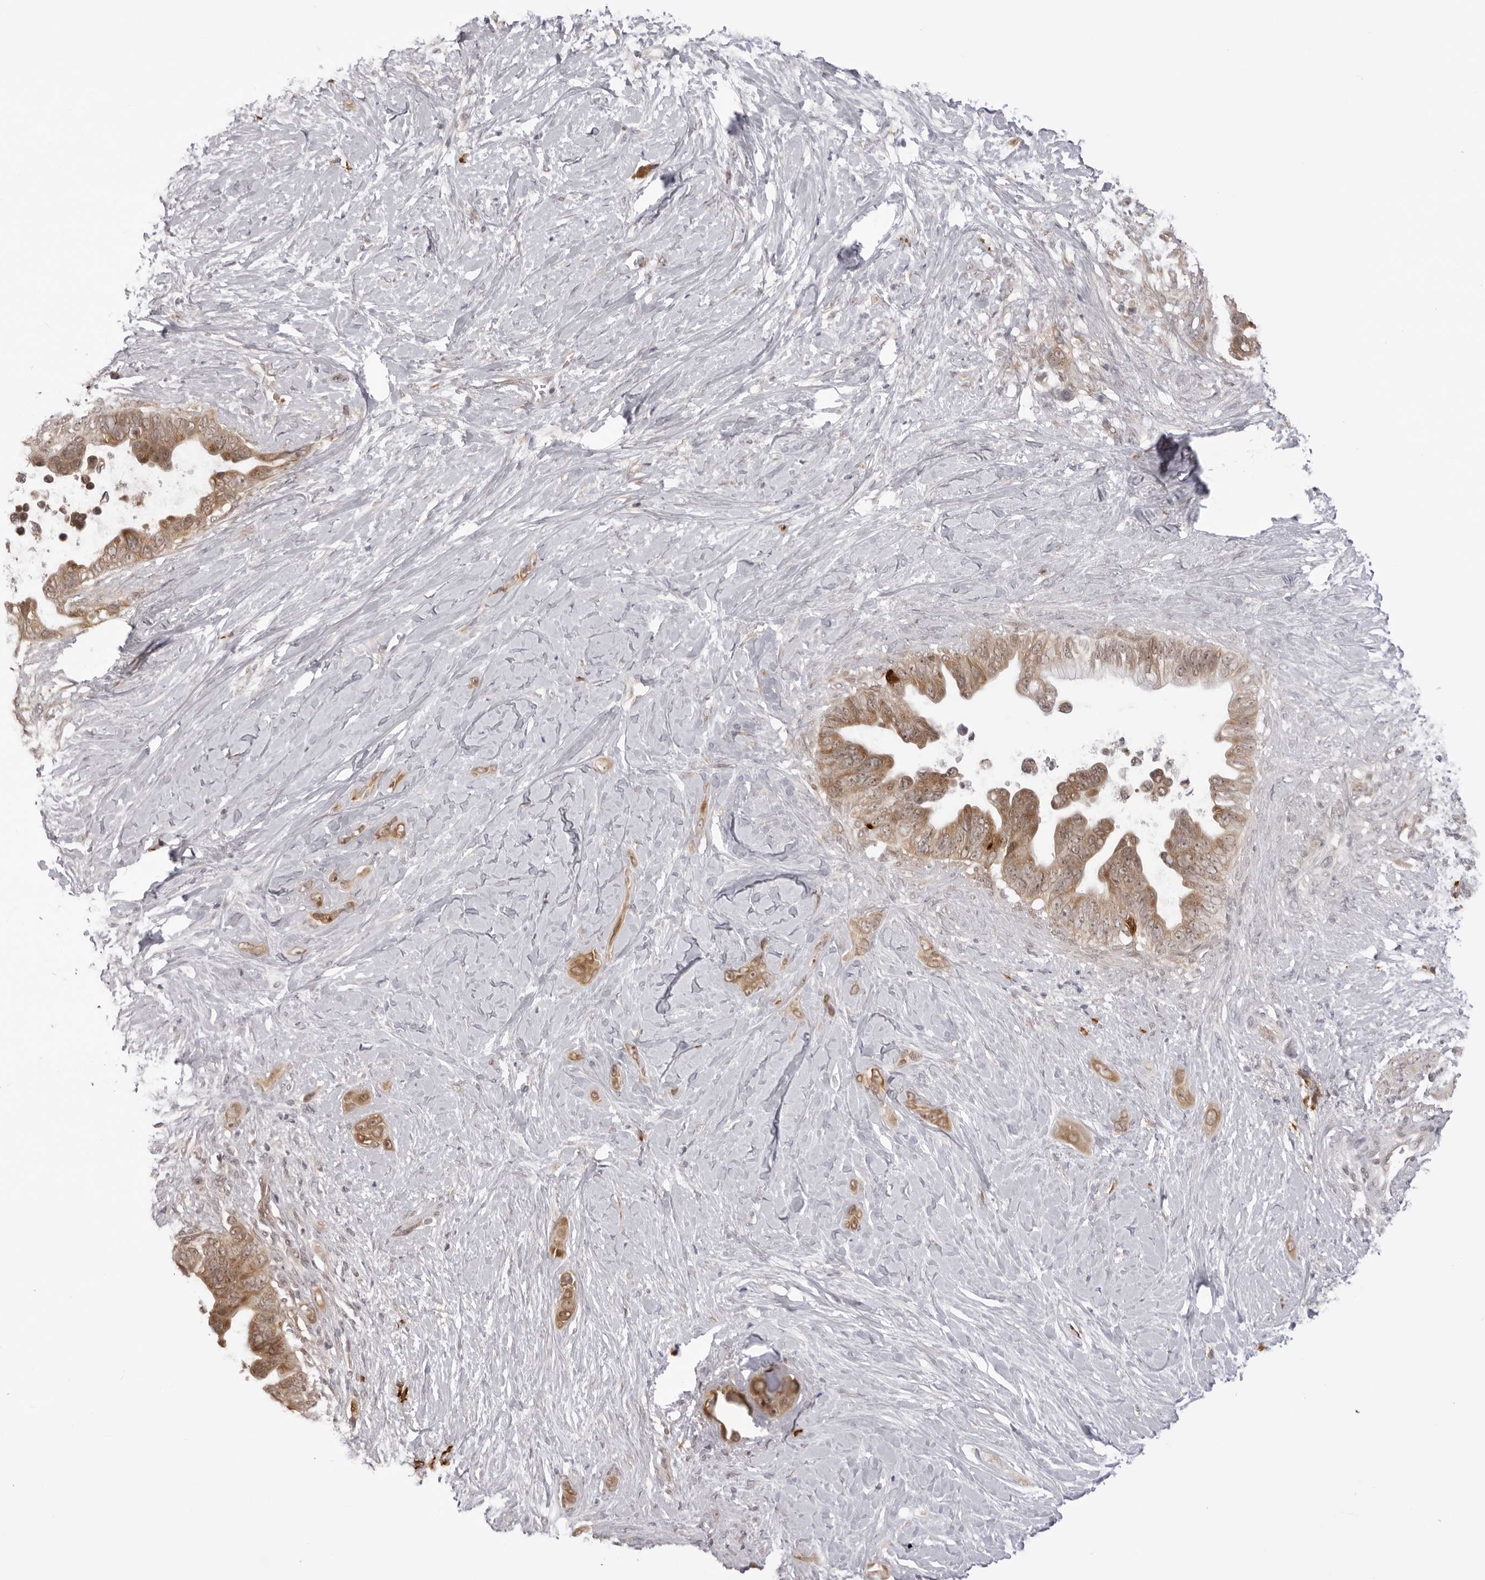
{"staining": {"intensity": "moderate", "quantity": ">75%", "location": "cytoplasmic/membranous"}, "tissue": "pancreatic cancer", "cell_type": "Tumor cells", "image_type": "cancer", "snomed": [{"axis": "morphology", "description": "Adenocarcinoma, NOS"}, {"axis": "topography", "description": "Pancreas"}], "caption": "Human pancreatic cancer (adenocarcinoma) stained with a brown dye exhibits moderate cytoplasmic/membranous positive staining in approximately >75% of tumor cells.", "gene": "ZC3H11A", "patient": {"sex": "female", "age": 72}}